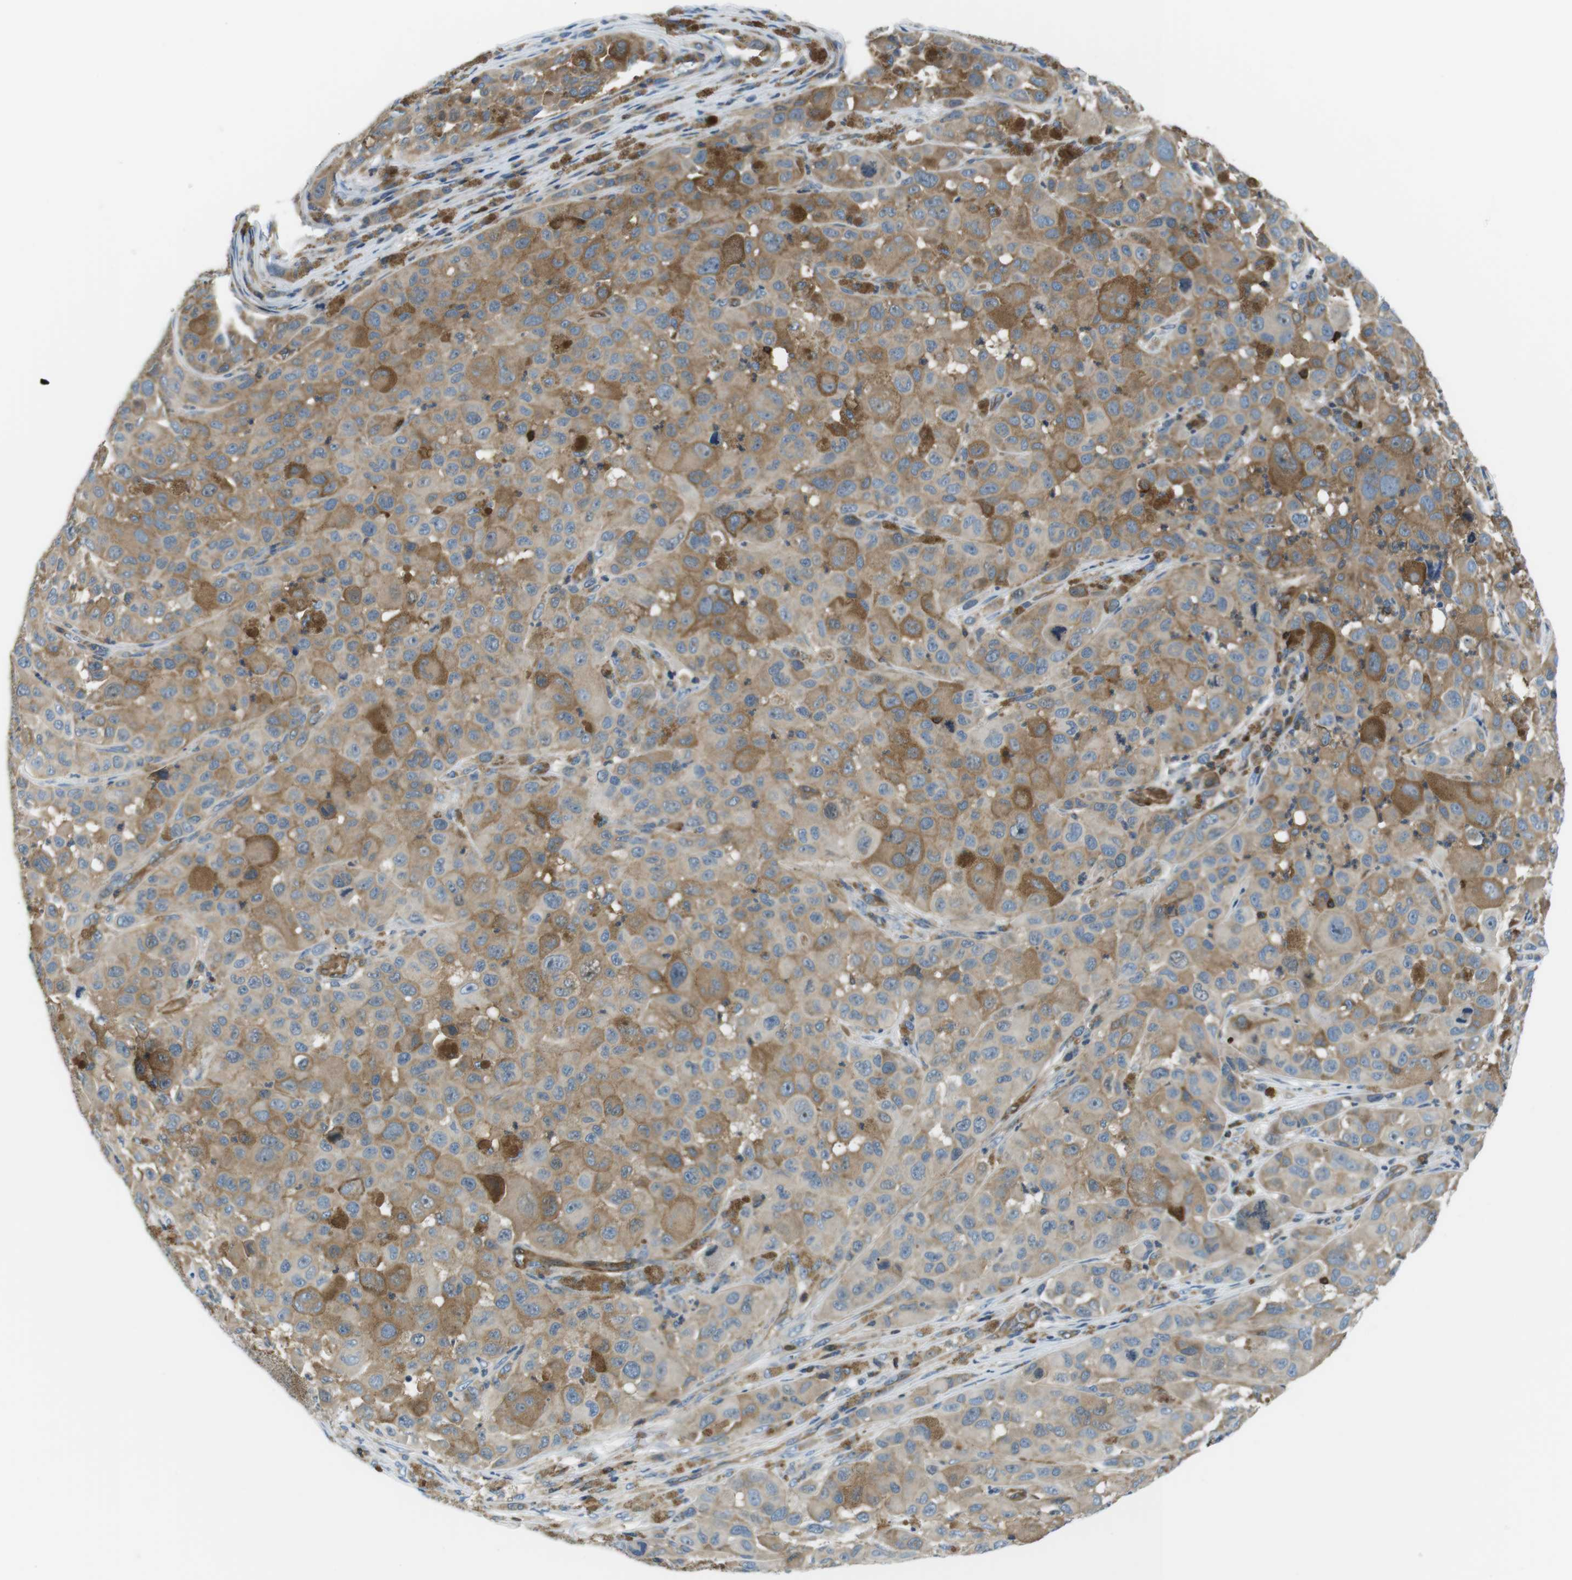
{"staining": {"intensity": "moderate", "quantity": ">75%", "location": "cytoplasmic/membranous"}, "tissue": "melanoma", "cell_type": "Tumor cells", "image_type": "cancer", "snomed": [{"axis": "morphology", "description": "Malignant melanoma, NOS"}, {"axis": "topography", "description": "Skin"}], "caption": "About >75% of tumor cells in human malignant melanoma reveal moderate cytoplasmic/membranous protein positivity as visualized by brown immunohistochemical staining.", "gene": "TES", "patient": {"sex": "male", "age": 96}}